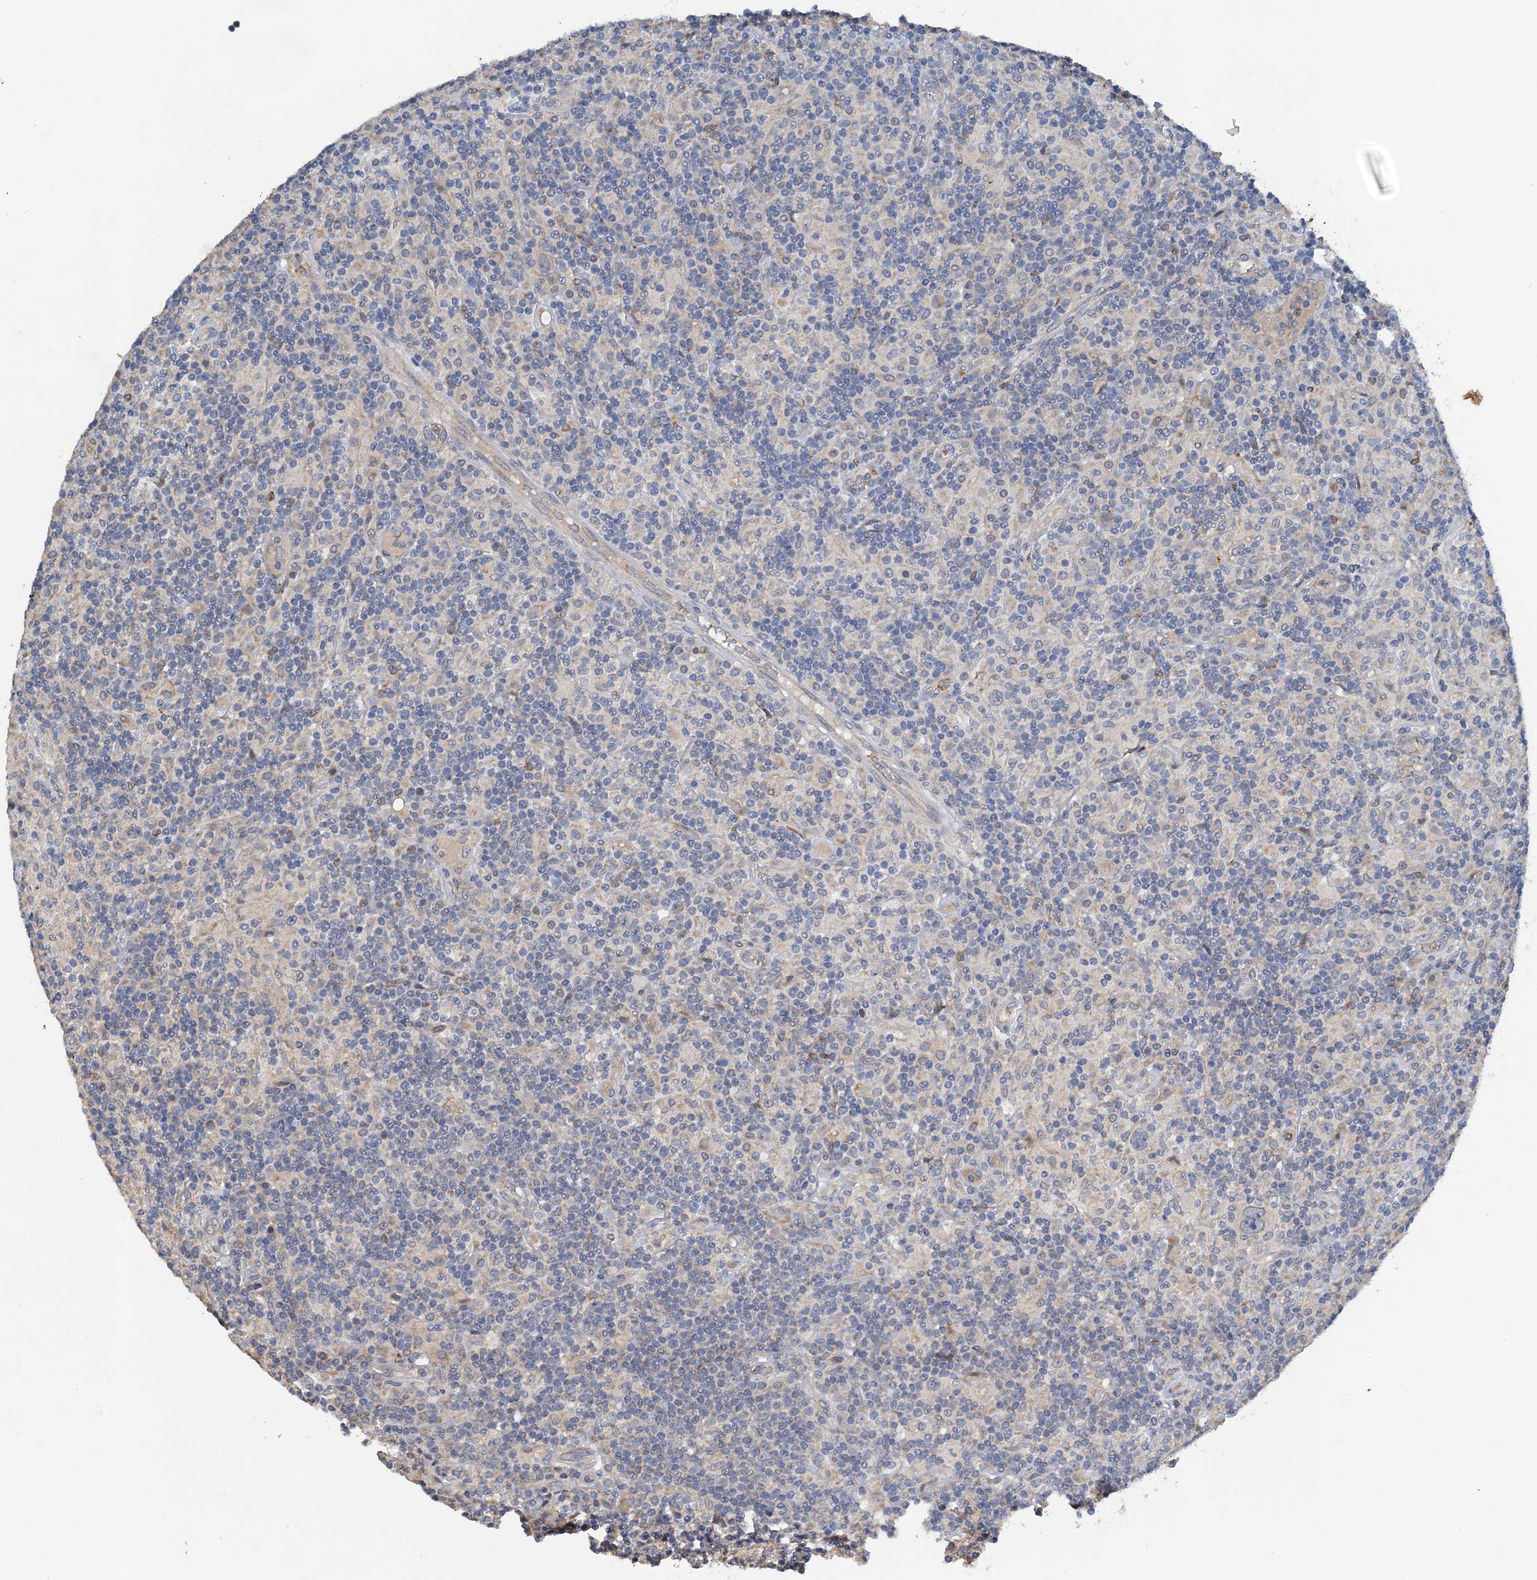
{"staining": {"intensity": "negative", "quantity": "none", "location": "none"}, "tissue": "lymphoma", "cell_type": "Tumor cells", "image_type": "cancer", "snomed": [{"axis": "morphology", "description": "Hodgkin's disease, NOS"}, {"axis": "topography", "description": "Lymph node"}], "caption": "A micrograph of lymphoma stained for a protein shows no brown staining in tumor cells.", "gene": "ZNF606", "patient": {"sex": "male", "age": 70}}